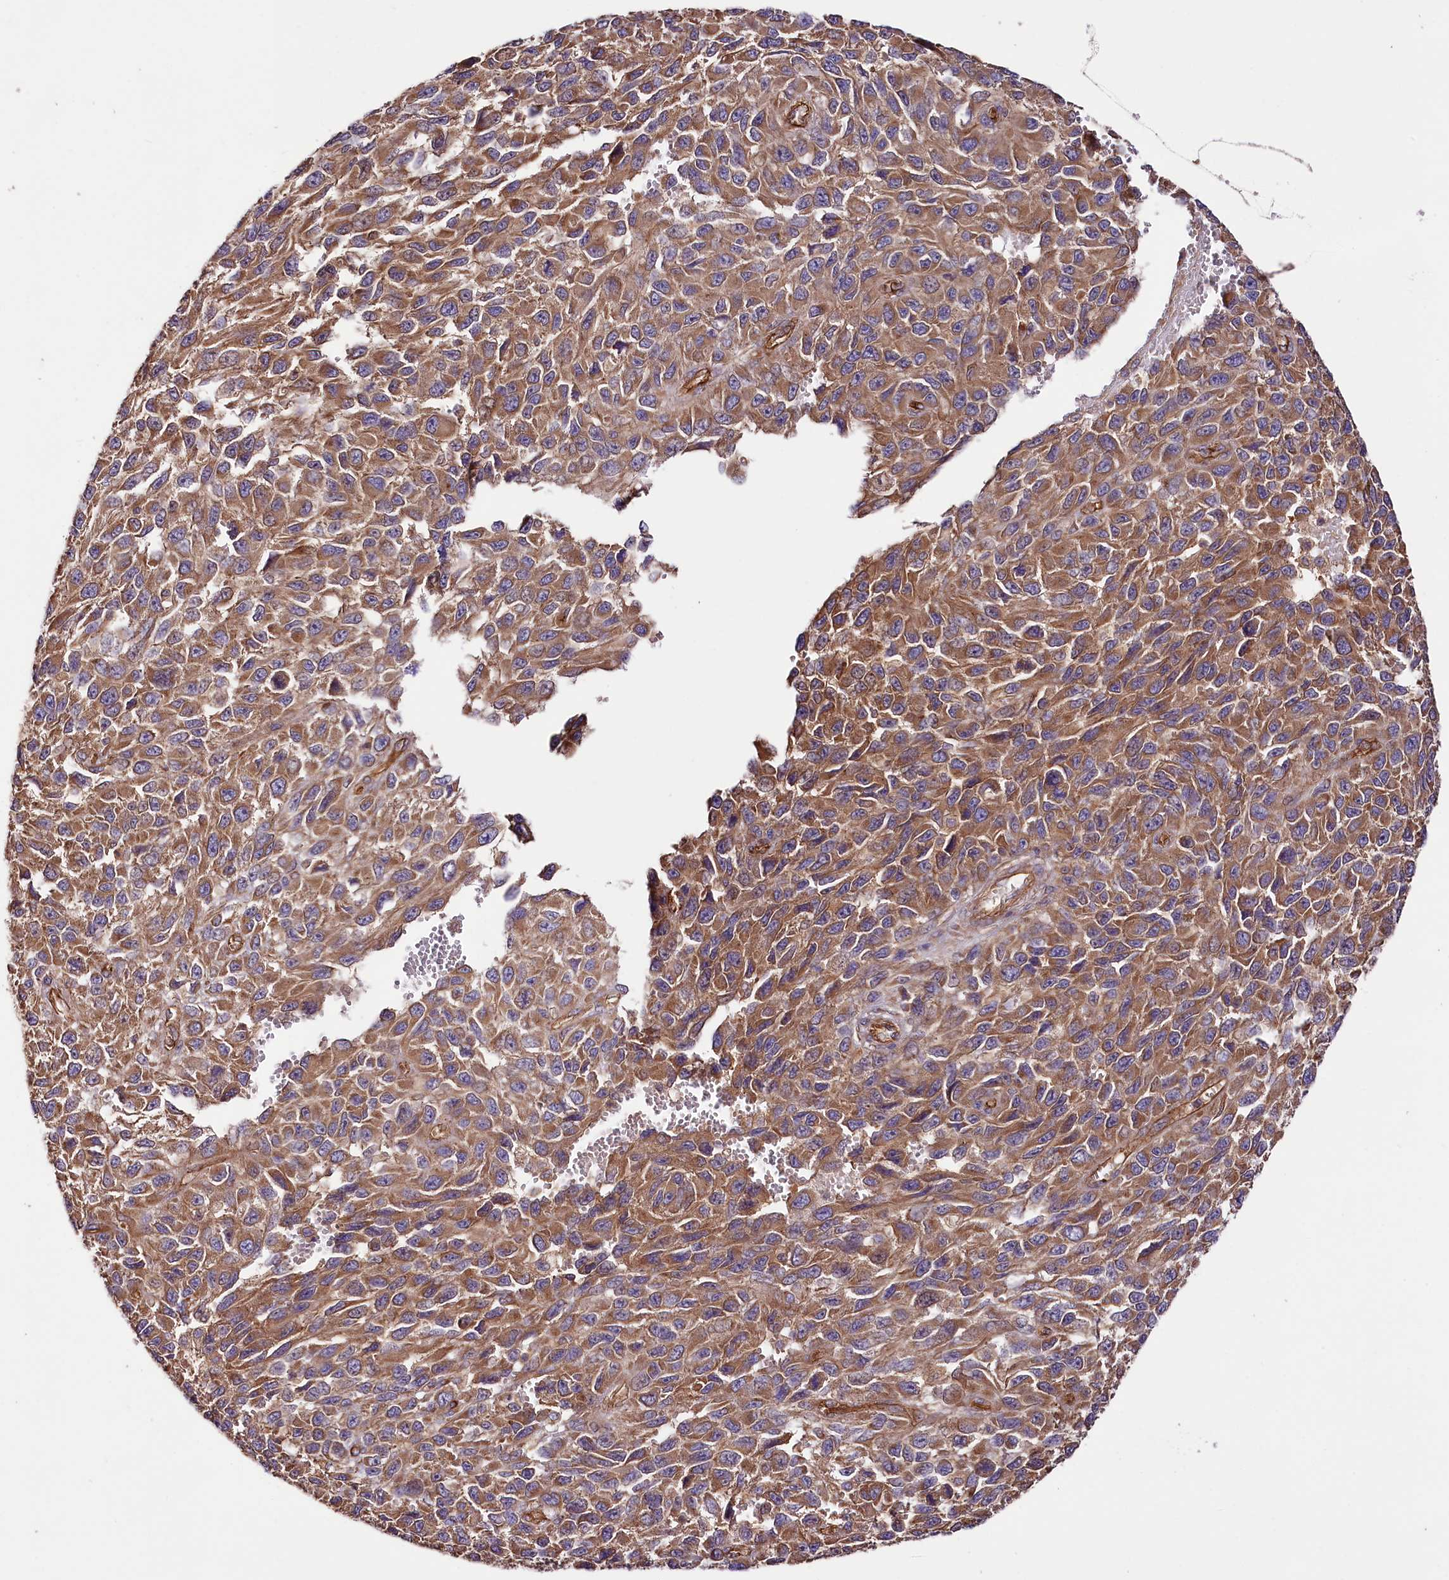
{"staining": {"intensity": "moderate", "quantity": ">75%", "location": "cytoplasmic/membranous"}, "tissue": "melanoma", "cell_type": "Tumor cells", "image_type": "cancer", "snomed": [{"axis": "morphology", "description": "Normal tissue, NOS"}, {"axis": "morphology", "description": "Malignant melanoma, NOS"}, {"axis": "topography", "description": "Skin"}], "caption": "Brown immunohistochemical staining in malignant melanoma reveals moderate cytoplasmic/membranous positivity in approximately >75% of tumor cells.", "gene": "CEP295", "patient": {"sex": "female", "age": 96}}